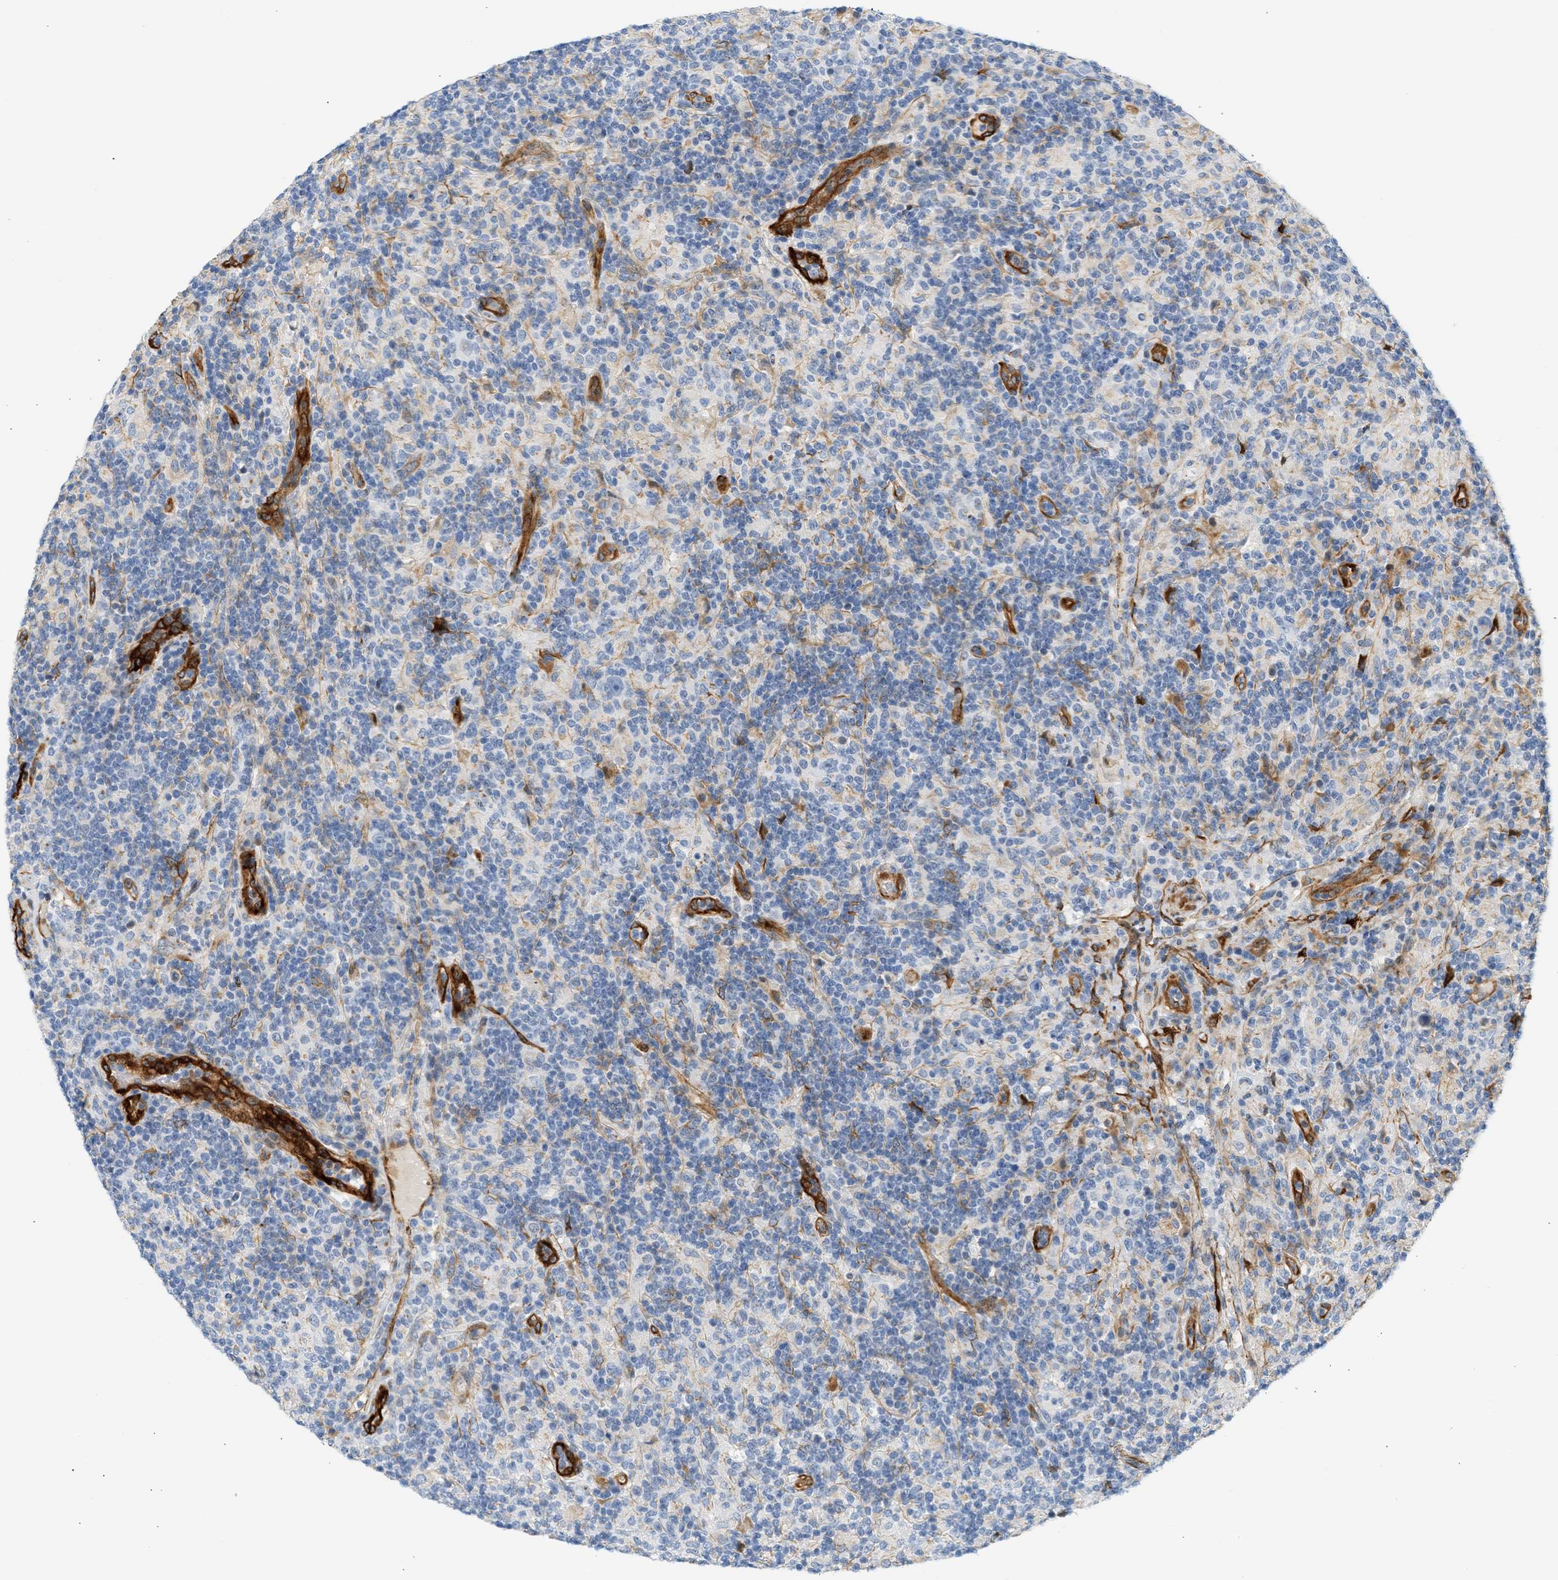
{"staining": {"intensity": "negative", "quantity": "none", "location": "none"}, "tissue": "lymphoma", "cell_type": "Tumor cells", "image_type": "cancer", "snomed": [{"axis": "morphology", "description": "Hodgkin's disease, NOS"}, {"axis": "topography", "description": "Lymph node"}], "caption": "Tumor cells show no significant expression in lymphoma.", "gene": "SLC30A7", "patient": {"sex": "male", "age": 70}}